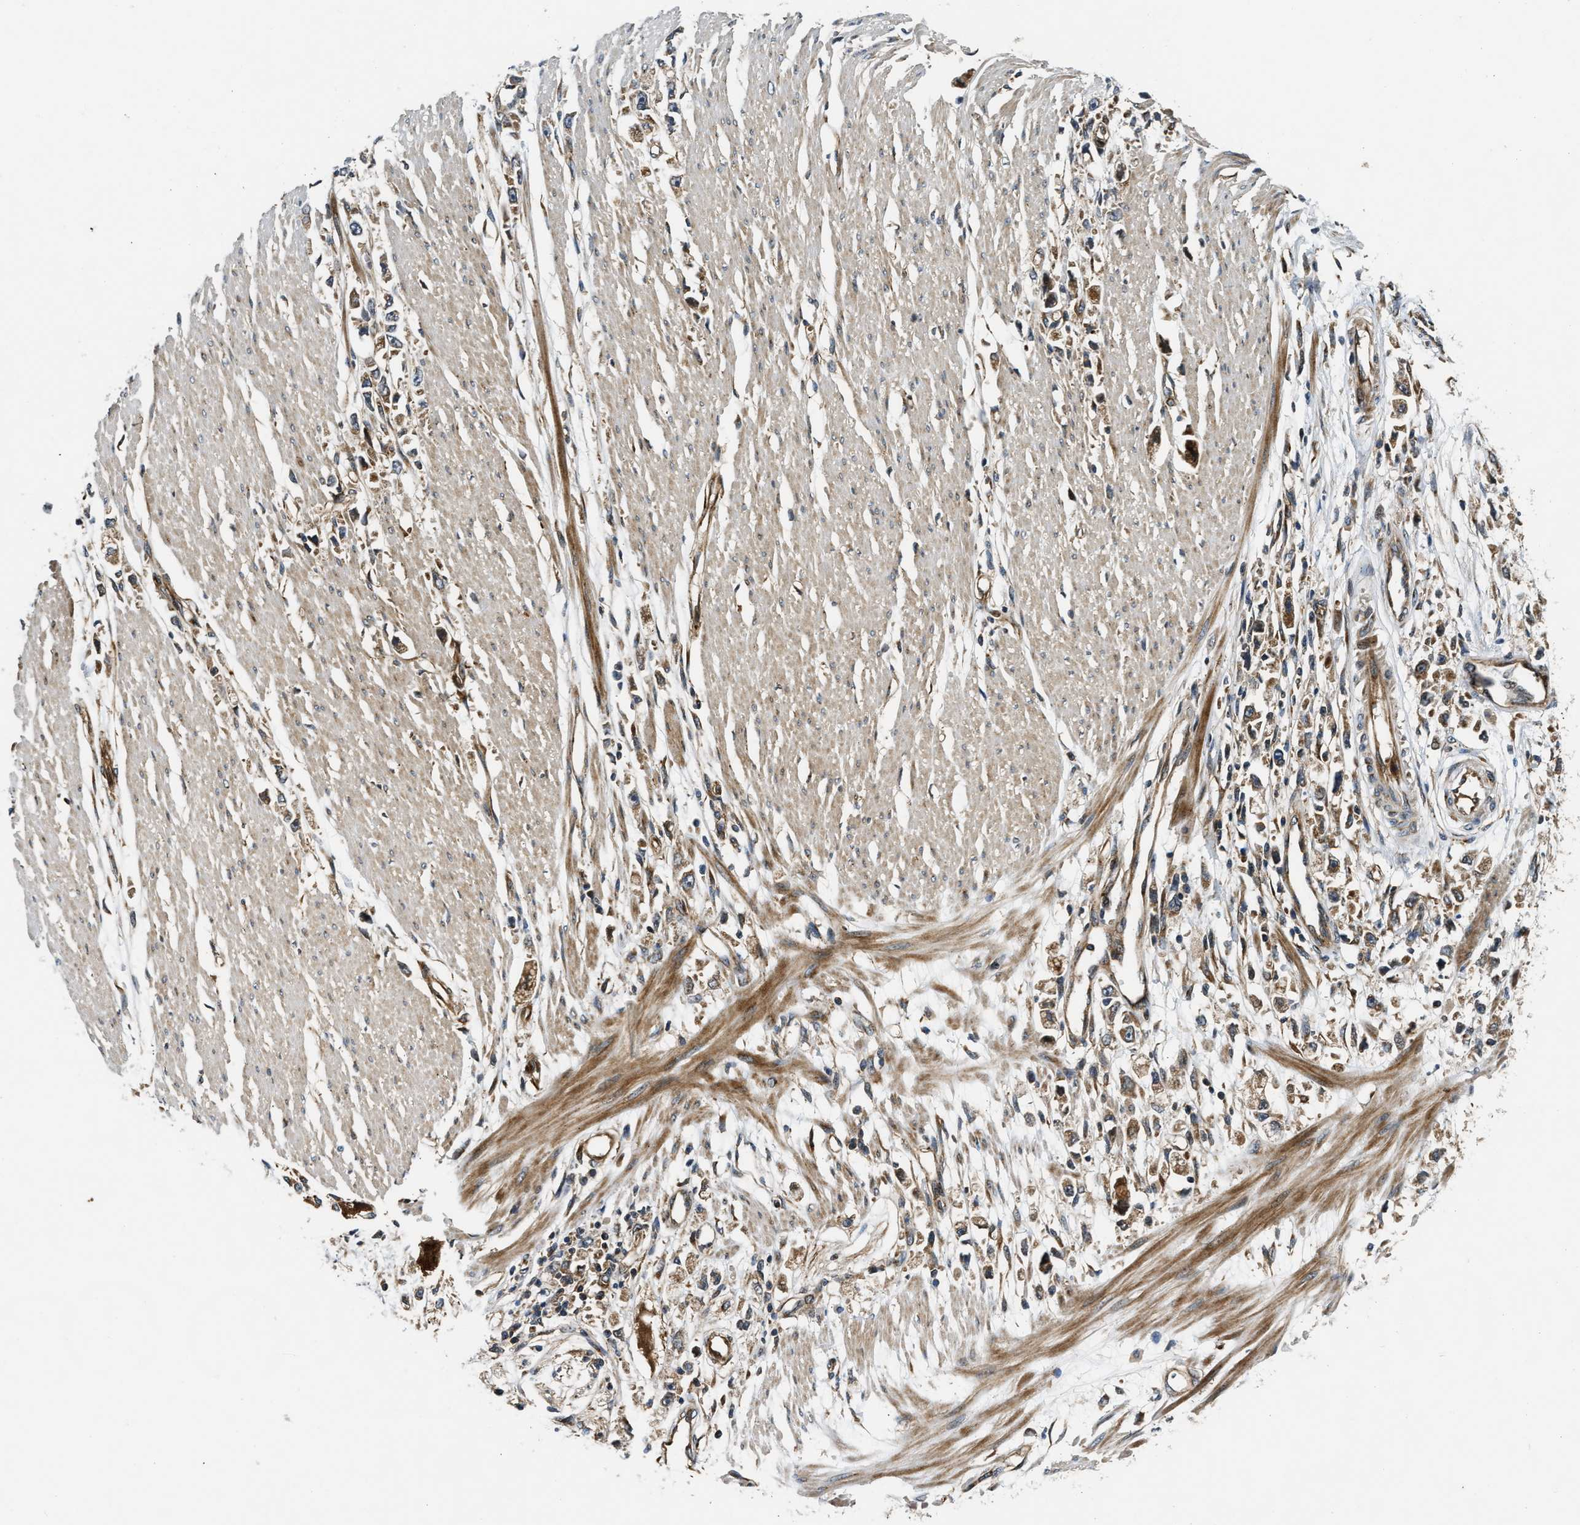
{"staining": {"intensity": "moderate", "quantity": ">75%", "location": "cytoplasmic/membranous"}, "tissue": "stomach cancer", "cell_type": "Tumor cells", "image_type": "cancer", "snomed": [{"axis": "morphology", "description": "Adenocarcinoma, NOS"}, {"axis": "topography", "description": "Stomach"}], "caption": "Stomach cancer (adenocarcinoma) stained for a protein exhibits moderate cytoplasmic/membranous positivity in tumor cells. (brown staining indicates protein expression, while blue staining denotes nuclei).", "gene": "PNPLA8", "patient": {"sex": "female", "age": 59}}